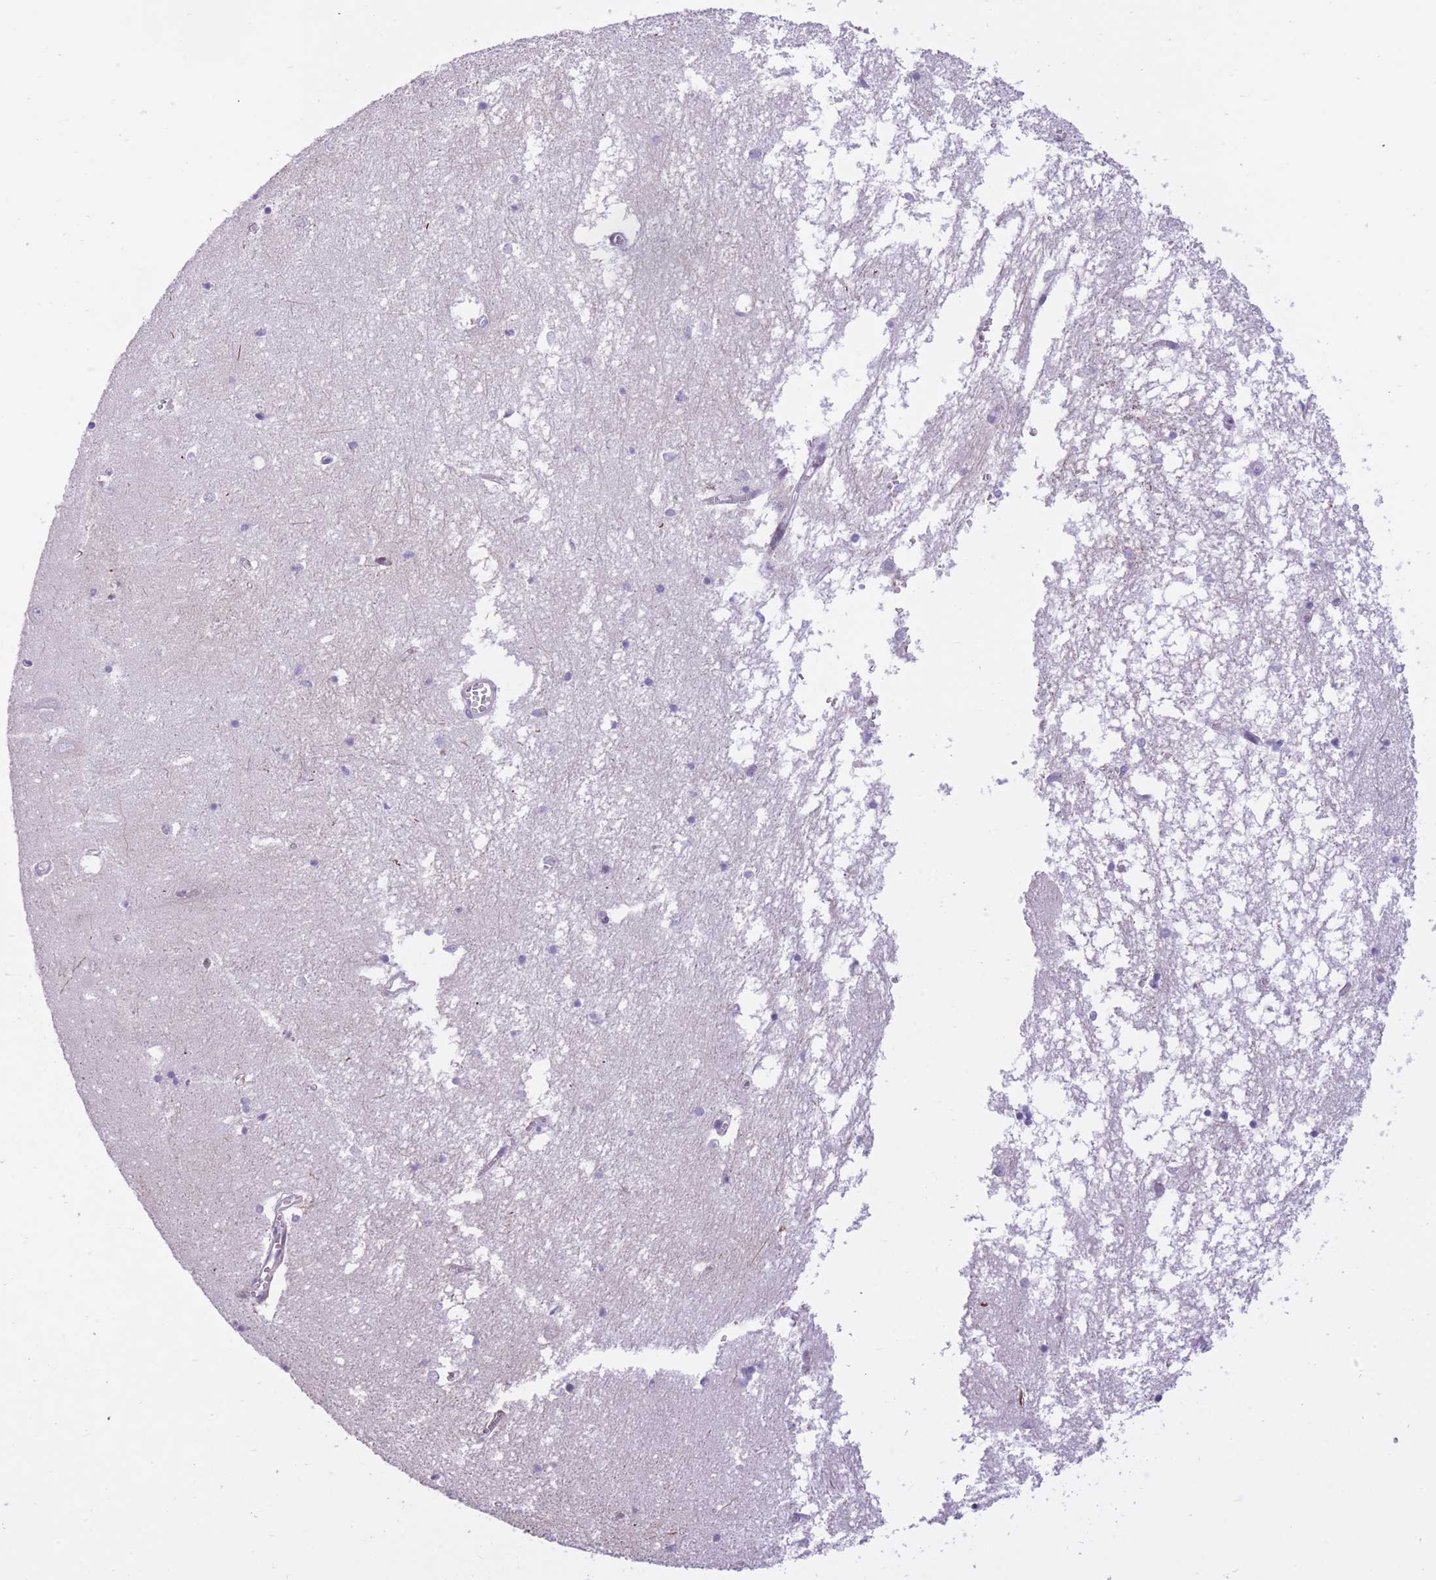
{"staining": {"intensity": "negative", "quantity": "none", "location": "none"}, "tissue": "hippocampus", "cell_type": "Glial cells", "image_type": "normal", "snomed": [{"axis": "morphology", "description": "Normal tissue, NOS"}, {"axis": "topography", "description": "Hippocampus"}], "caption": "This is an immunohistochemistry (IHC) image of normal hippocampus. There is no staining in glial cells.", "gene": "WDR70", "patient": {"sex": "male", "age": 70}}